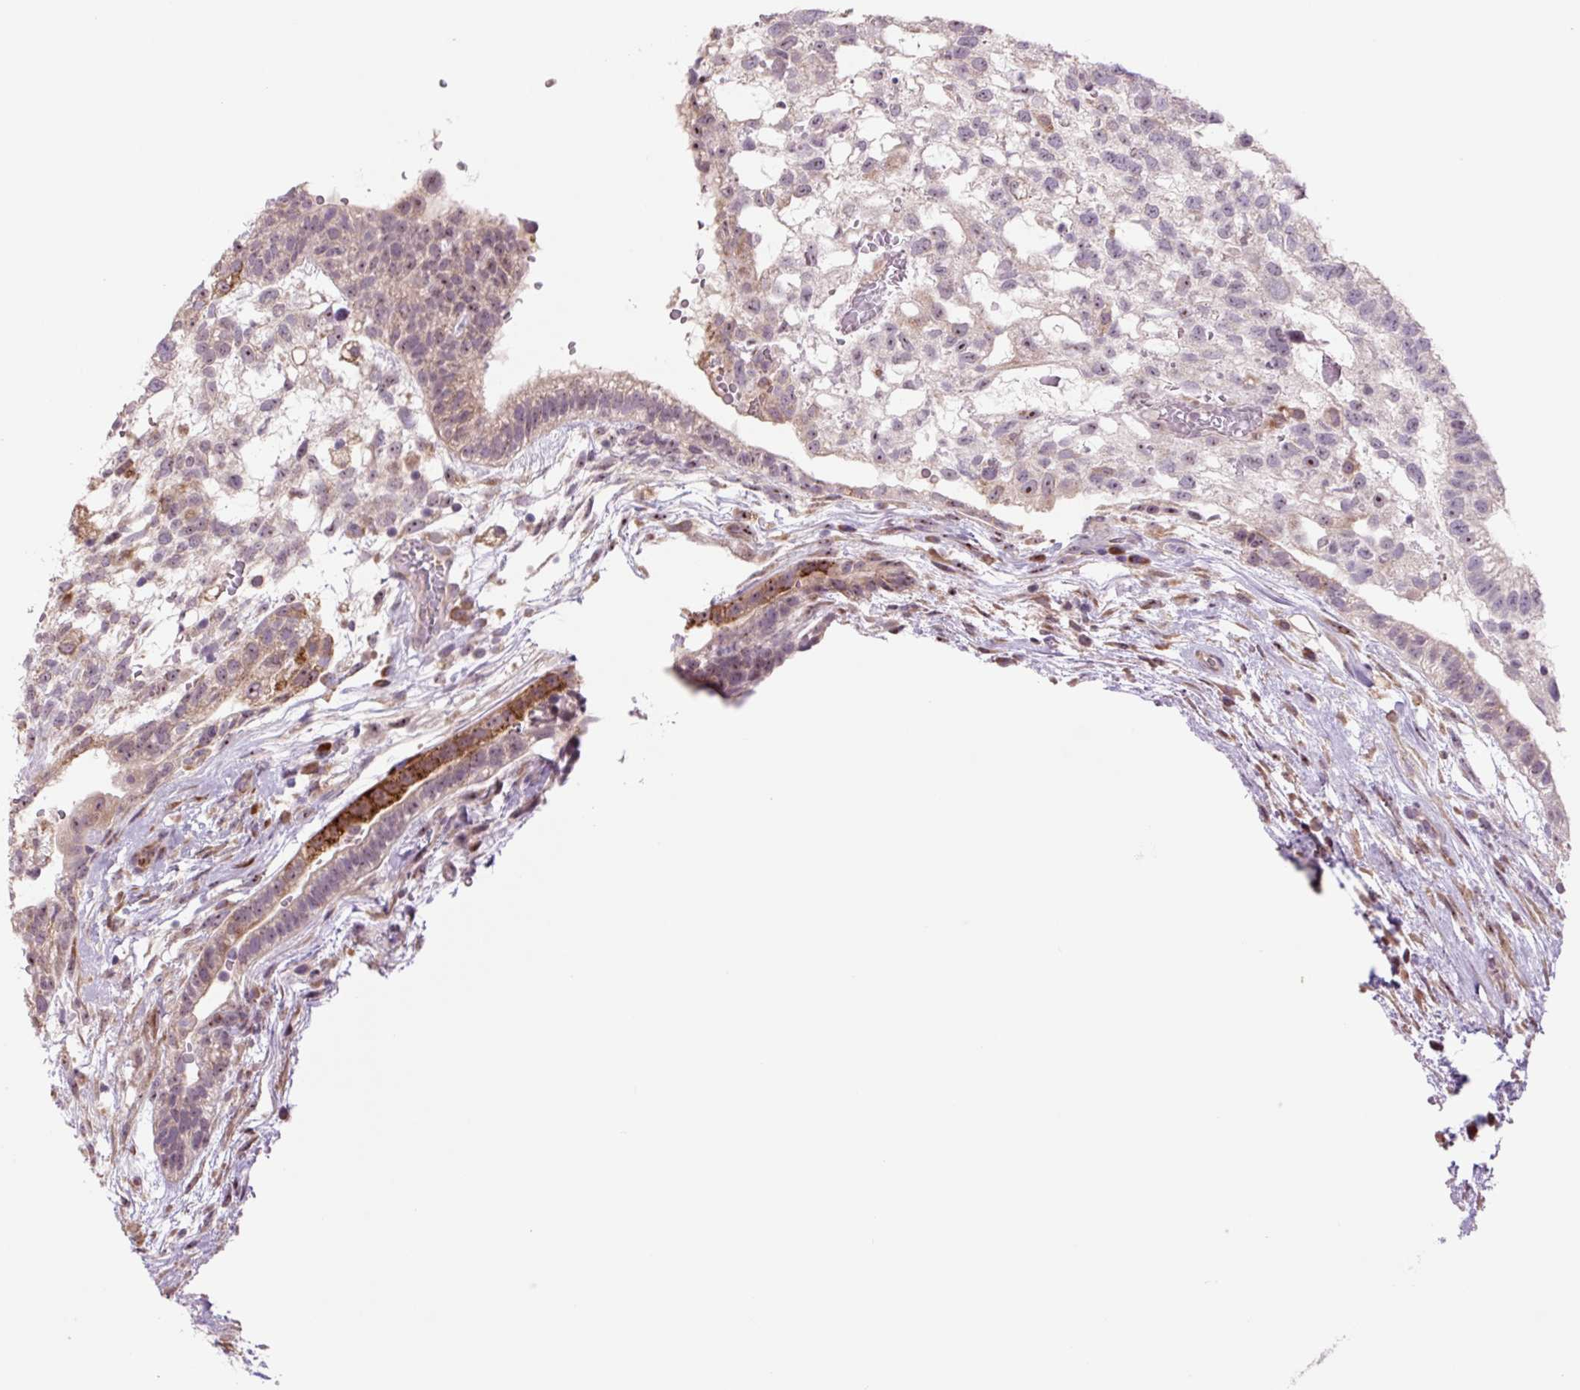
{"staining": {"intensity": "strong", "quantity": "25%-75%", "location": "cytoplasmic/membranous,nuclear"}, "tissue": "testis cancer", "cell_type": "Tumor cells", "image_type": "cancer", "snomed": [{"axis": "morphology", "description": "Carcinoma, Embryonal, NOS"}, {"axis": "topography", "description": "Testis"}], "caption": "Brown immunohistochemical staining in human testis embryonal carcinoma exhibits strong cytoplasmic/membranous and nuclear expression in about 25%-75% of tumor cells.", "gene": "PLA2G4A", "patient": {"sex": "male", "age": 32}}